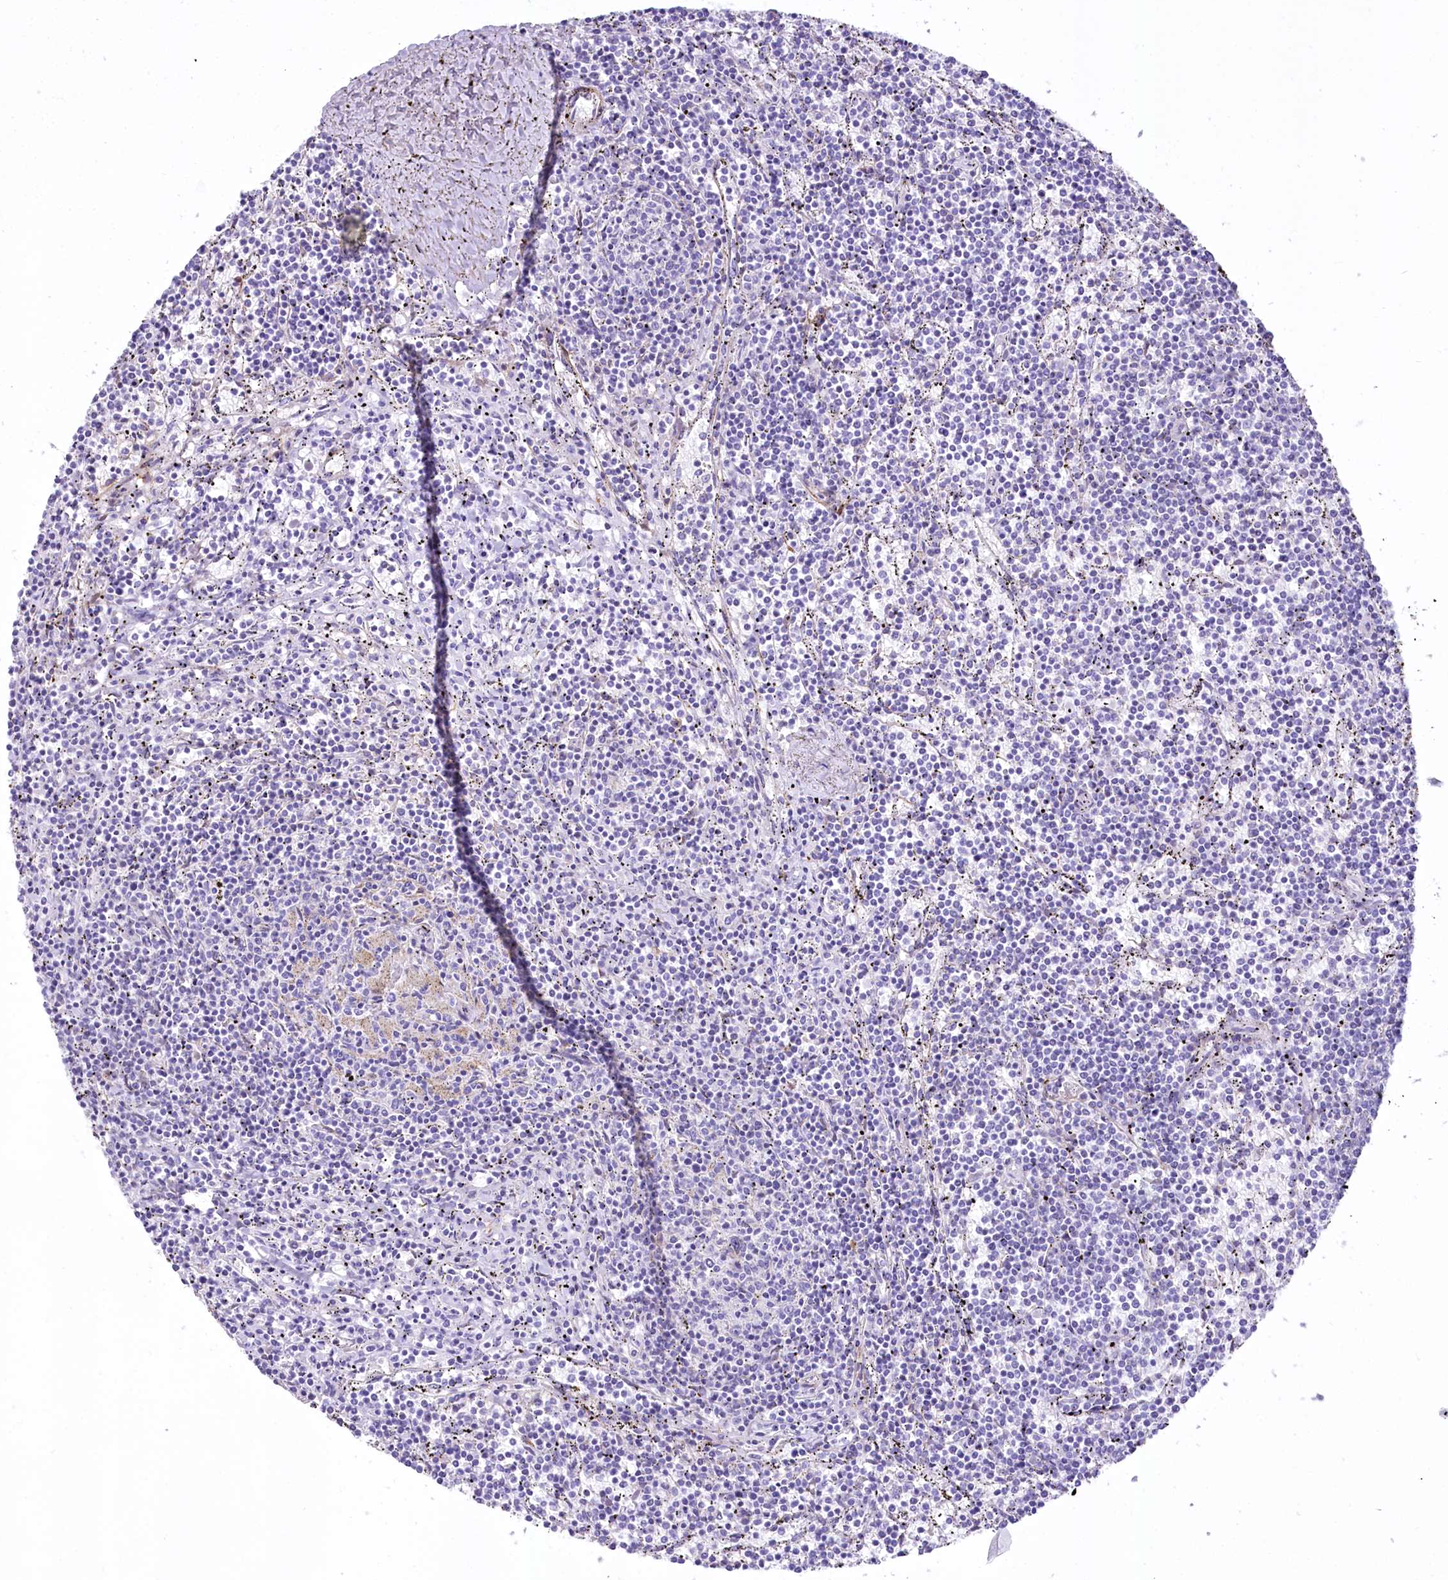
{"staining": {"intensity": "negative", "quantity": "none", "location": "none"}, "tissue": "lymphoma", "cell_type": "Tumor cells", "image_type": "cancer", "snomed": [{"axis": "morphology", "description": "Malignant lymphoma, non-Hodgkin's type, Low grade"}, {"axis": "topography", "description": "Spleen"}], "caption": "Immunohistochemistry photomicrograph of lymphoma stained for a protein (brown), which displays no expression in tumor cells. The staining is performed using DAB brown chromogen with nuclei counter-stained in using hematoxylin.", "gene": "SYNPO2", "patient": {"sex": "female", "age": 50}}